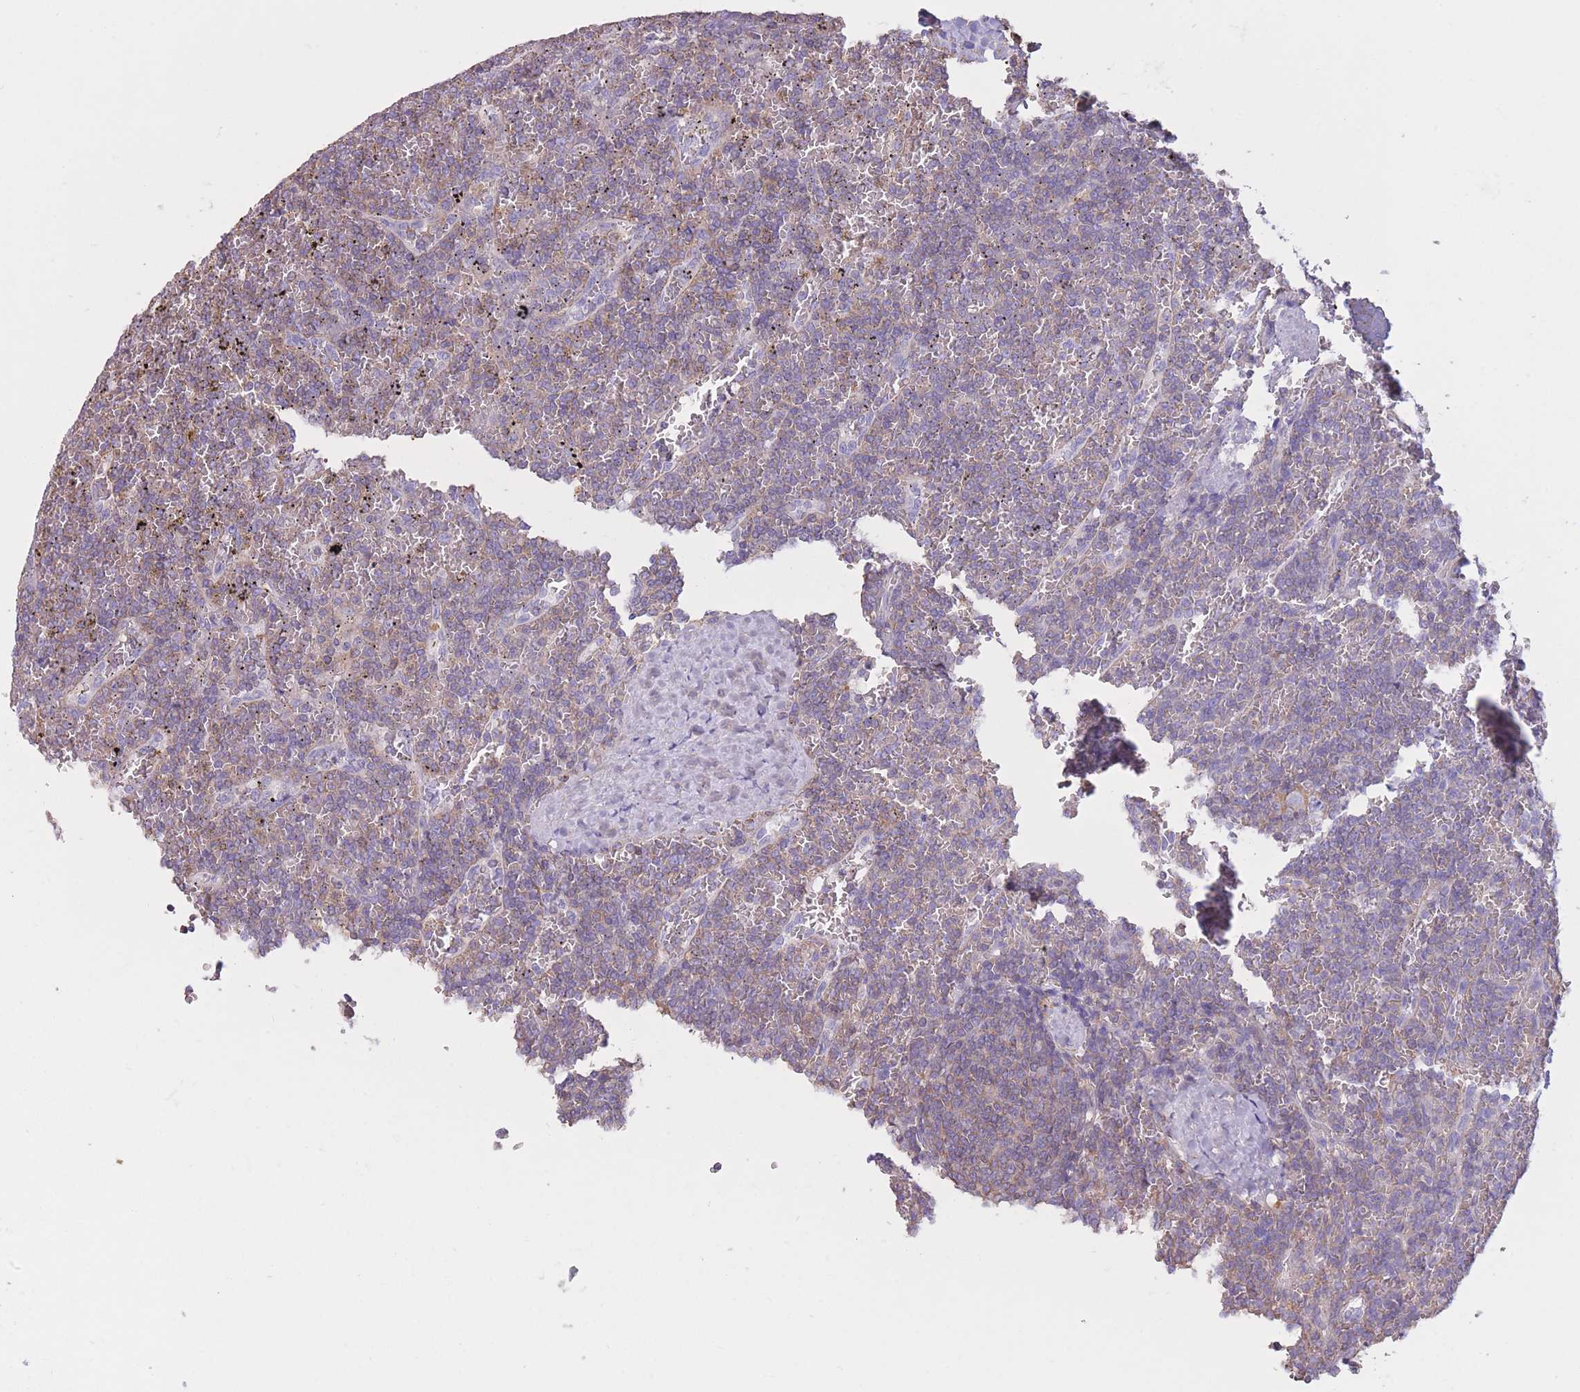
{"staining": {"intensity": "negative", "quantity": "none", "location": "none"}, "tissue": "lymphoma", "cell_type": "Tumor cells", "image_type": "cancer", "snomed": [{"axis": "morphology", "description": "Malignant lymphoma, non-Hodgkin's type, Low grade"}, {"axis": "topography", "description": "Spleen"}], "caption": "Malignant lymphoma, non-Hodgkin's type (low-grade) stained for a protein using IHC shows no expression tumor cells.", "gene": "PDHA1", "patient": {"sex": "female", "age": 19}}